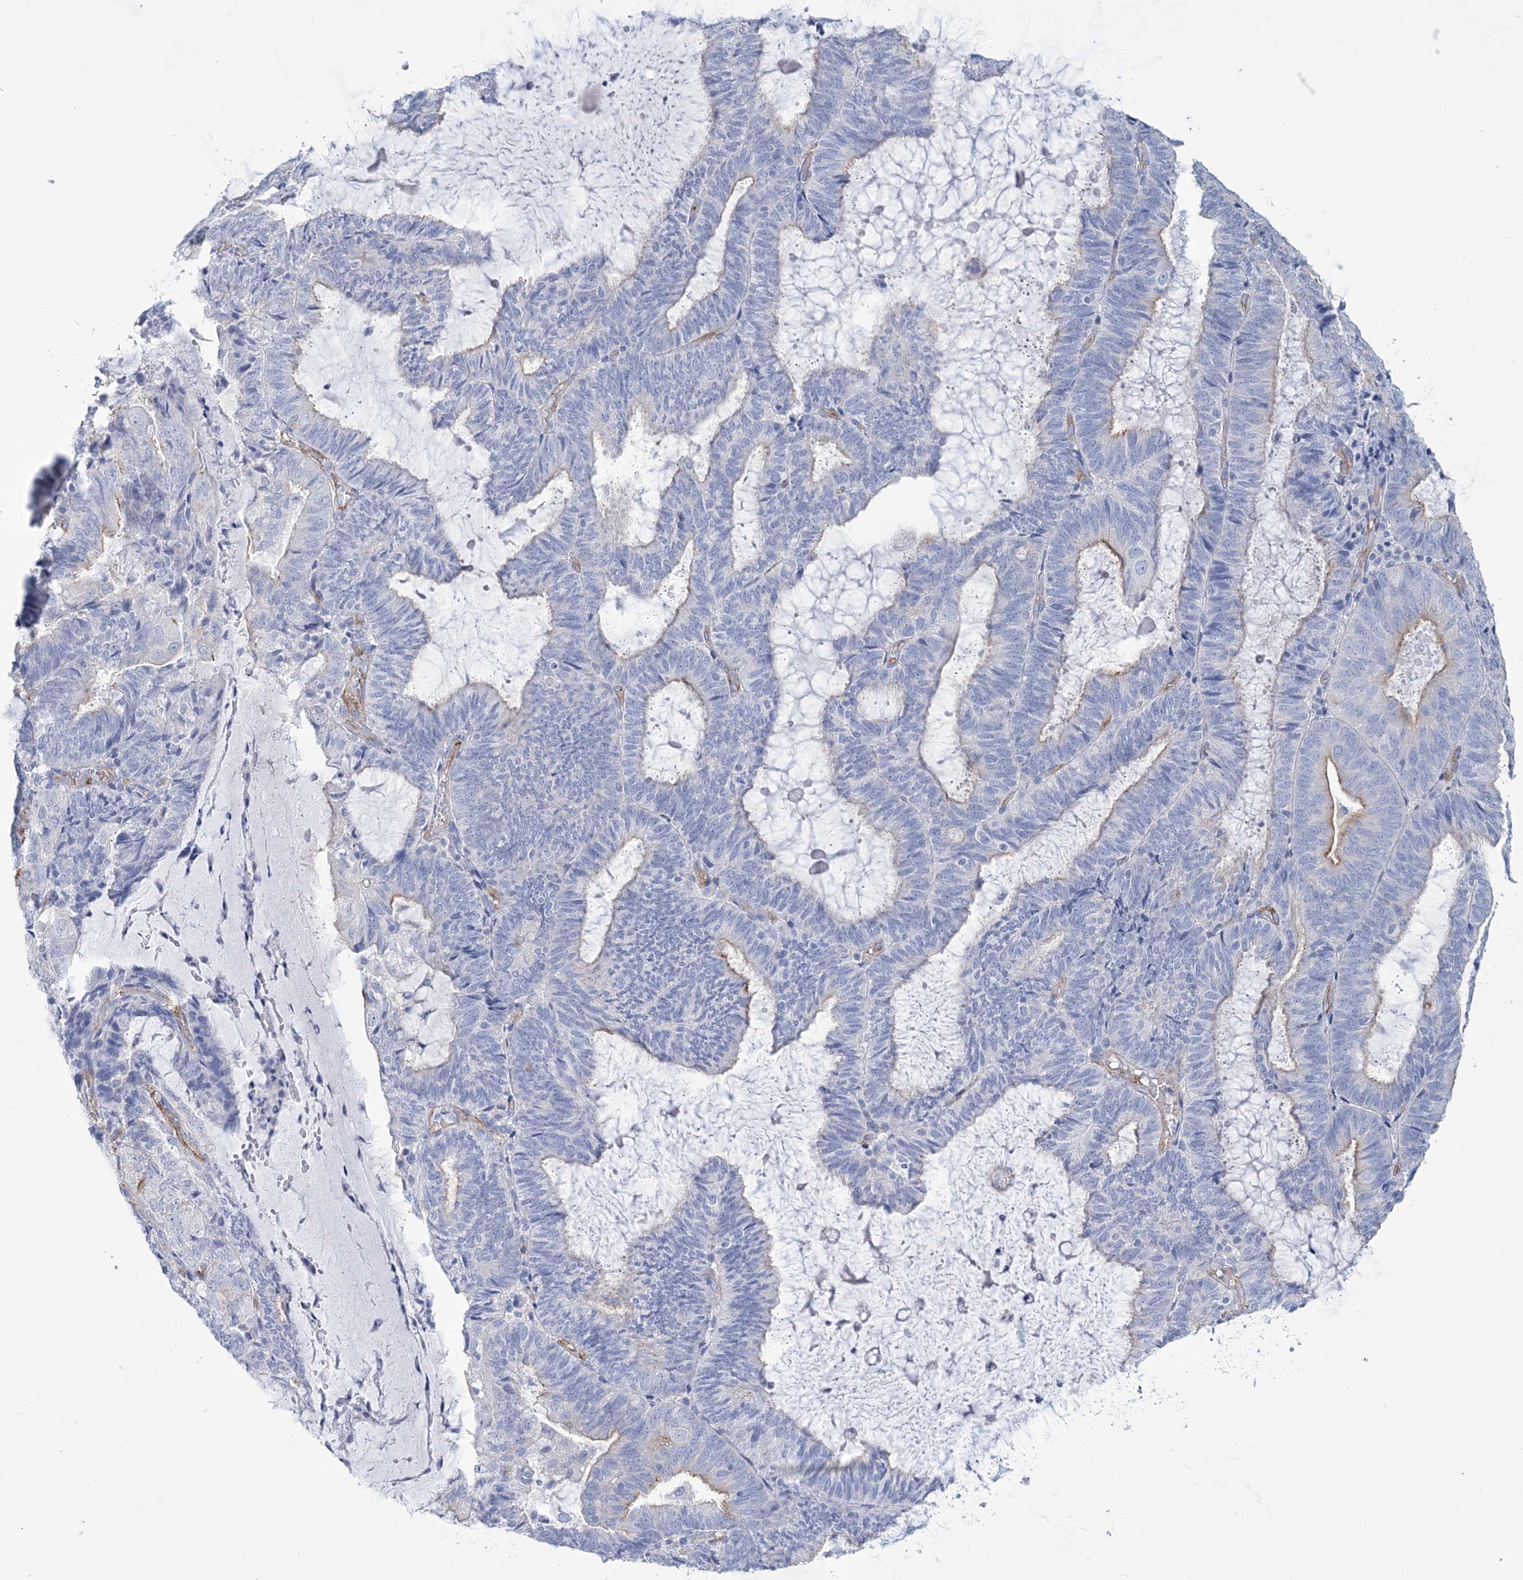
{"staining": {"intensity": "moderate", "quantity": "<25%", "location": "cytoplasmic/membranous"}, "tissue": "endometrial cancer", "cell_type": "Tumor cells", "image_type": "cancer", "snomed": [{"axis": "morphology", "description": "Adenocarcinoma, NOS"}, {"axis": "topography", "description": "Endometrium"}], "caption": "Immunohistochemical staining of endometrial cancer demonstrates moderate cytoplasmic/membranous protein positivity in about <25% of tumor cells. (IHC, brightfield microscopy, high magnification).", "gene": "RAB11FIP5", "patient": {"sex": "female", "age": 81}}